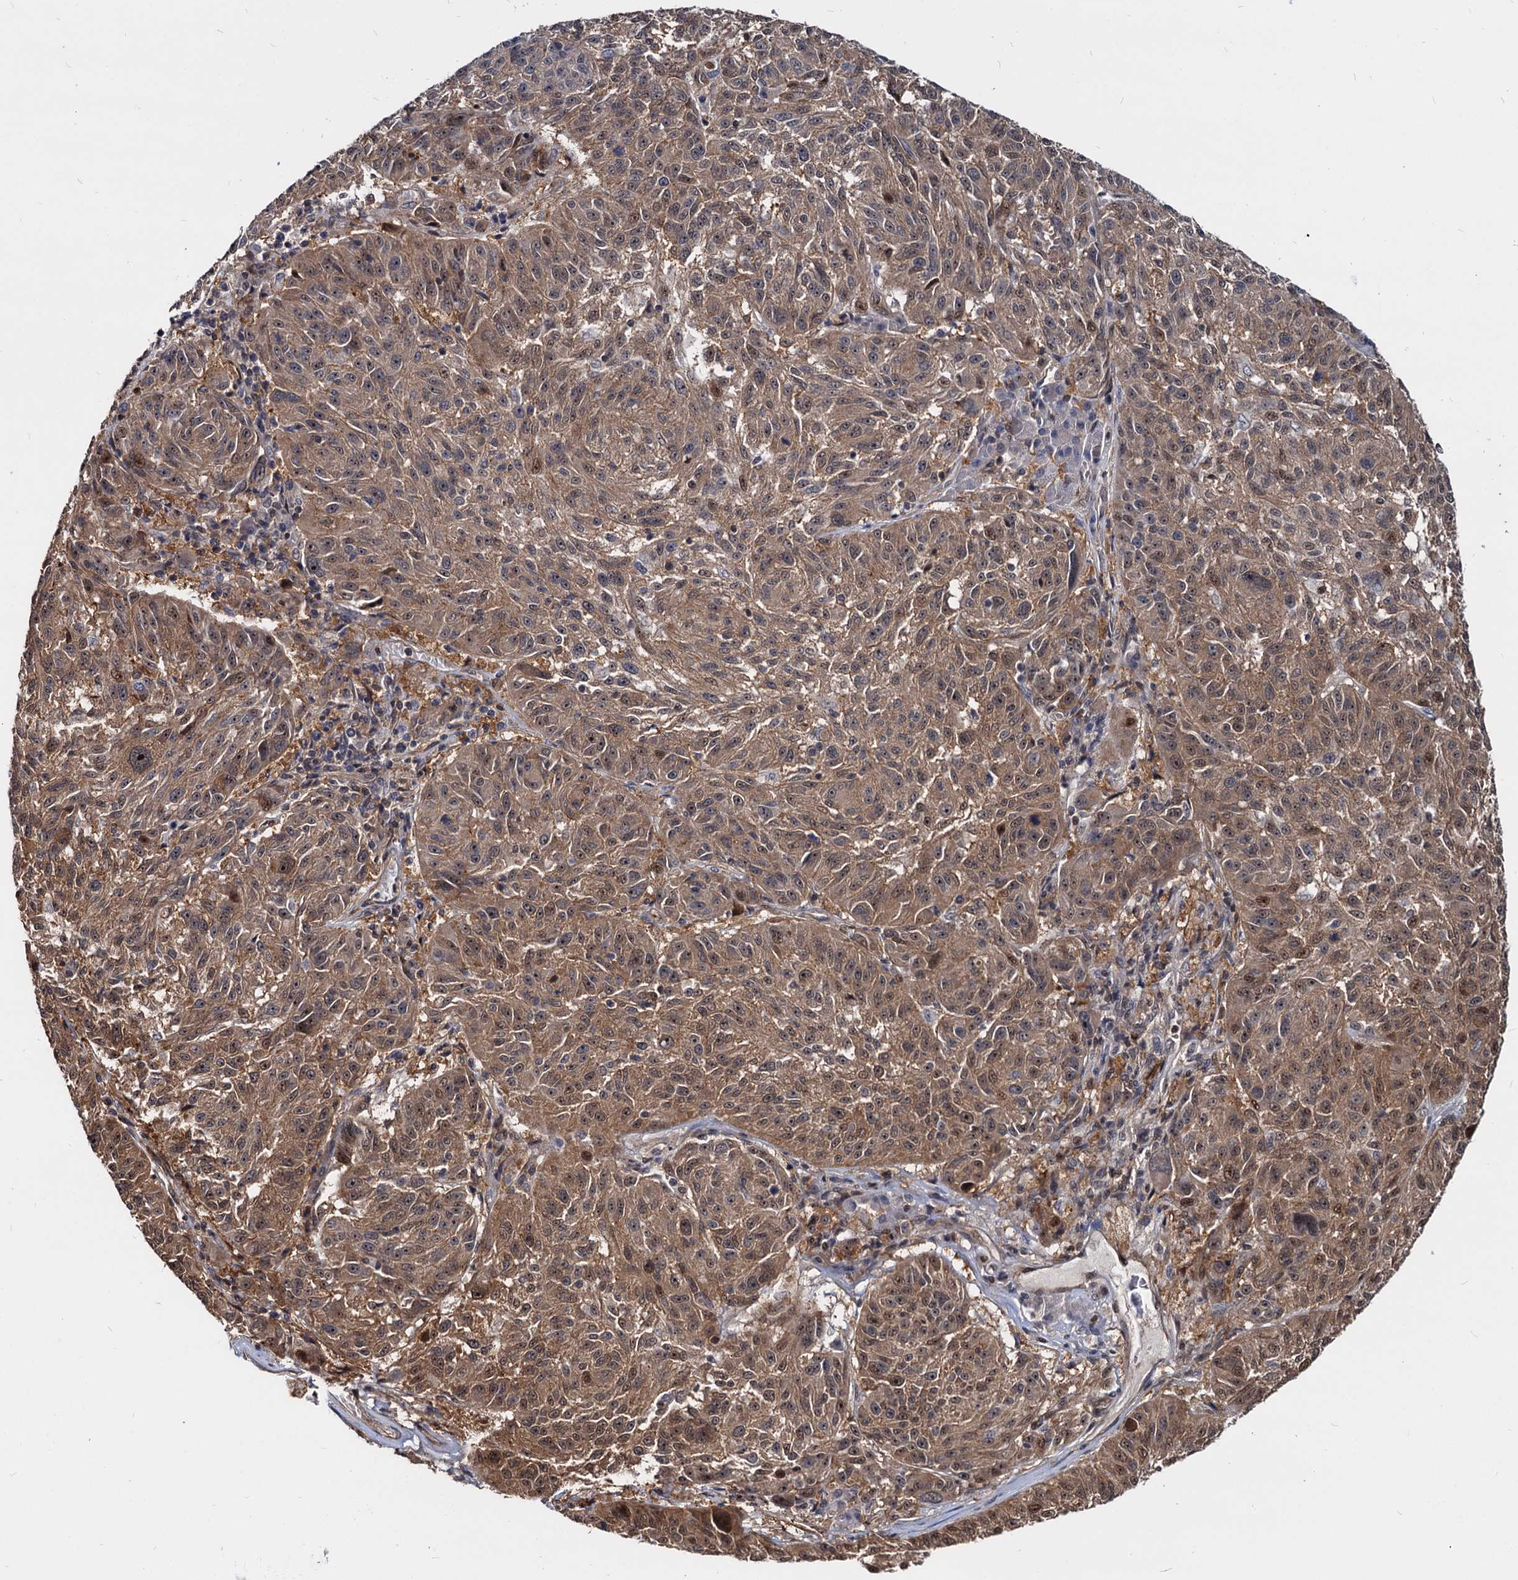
{"staining": {"intensity": "moderate", "quantity": ">75%", "location": "cytoplasmic/membranous,nuclear"}, "tissue": "melanoma", "cell_type": "Tumor cells", "image_type": "cancer", "snomed": [{"axis": "morphology", "description": "Malignant melanoma, NOS"}, {"axis": "topography", "description": "Skin"}], "caption": "The immunohistochemical stain labels moderate cytoplasmic/membranous and nuclear staining in tumor cells of malignant melanoma tissue. (DAB (3,3'-diaminobenzidine) = brown stain, brightfield microscopy at high magnification).", "gene": "UBLCP1", "patient": {"sex": "male", "age": 53}}